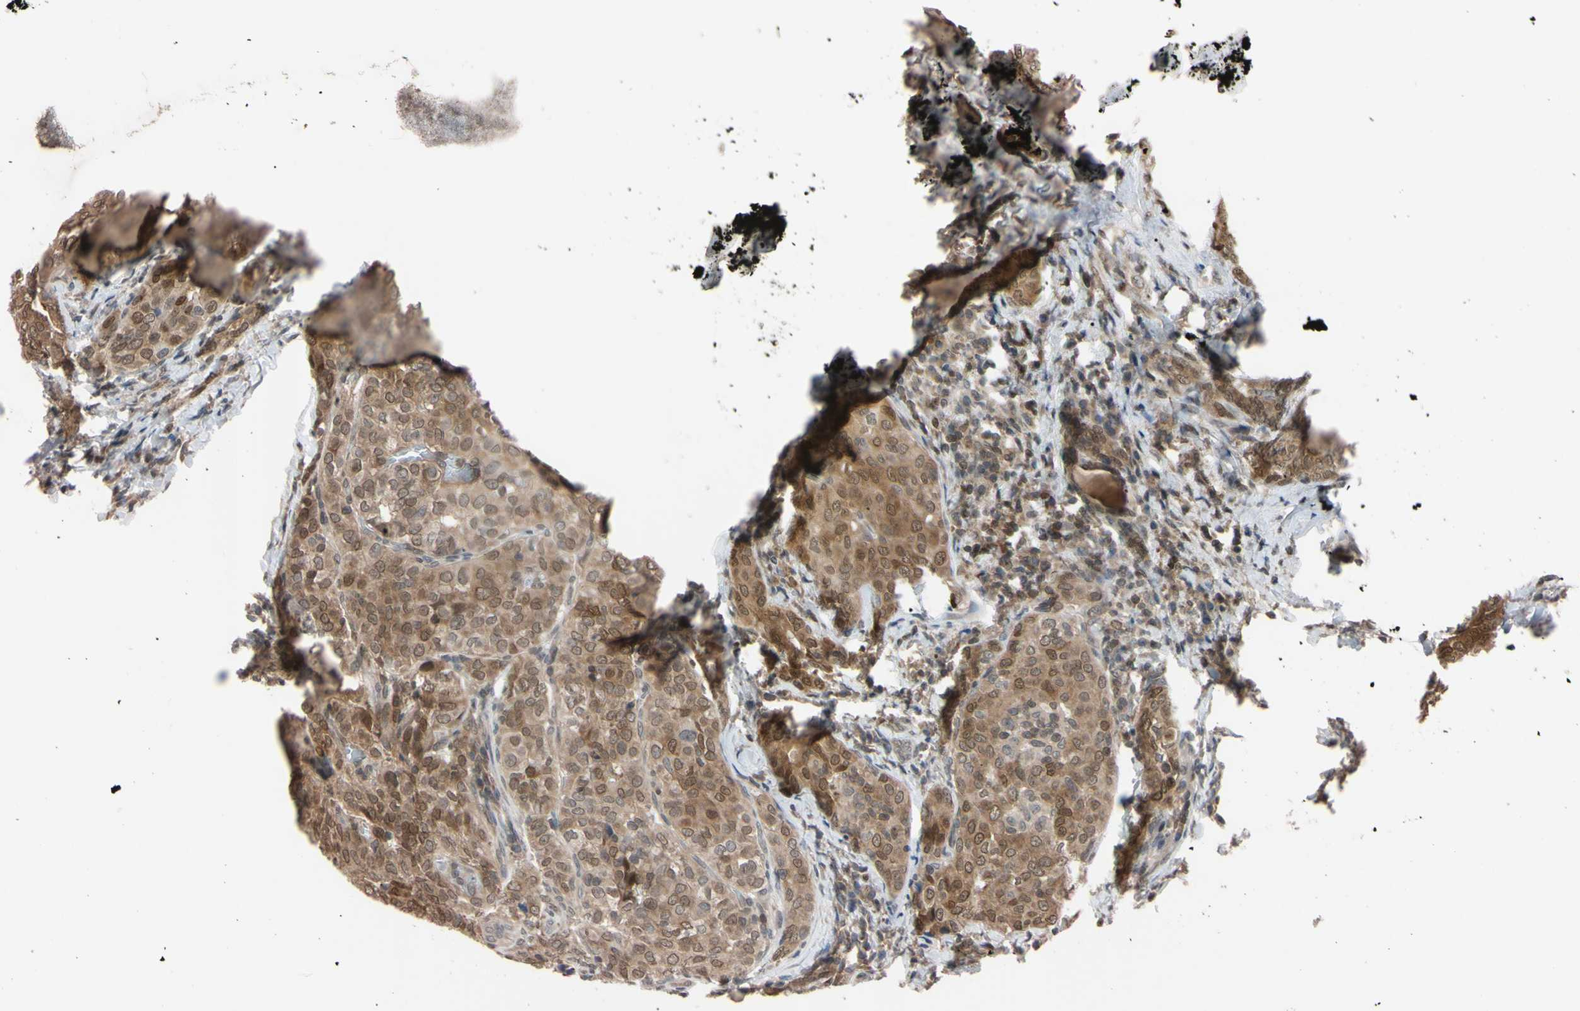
{"staining": {"intensity": "moderate", "quantity": "25%-75%", "location": "cytoplasmic/membranous,nuclear"}, "tissue": "thyroid cancer", "cell_type": "Tumor cells", "image_type": "cancer", "snomed": [{"axis": "morphology", "description": "Normal tissue, NOS"}, {"axis": "morphology", "description": "Papillary adenocarcinoma, NOS"}, {"axis": "topography", "description": "Thyroid gland"}], "caption": "This is a histology image of IHC staining of thyroid papillary adenocarcinoma, which shows moderate staining in the cytoplasmic/membranous and nuclear of tumor cells.", "gene": "UBE2I", "patient": {"sex": "female", "age": 30}}